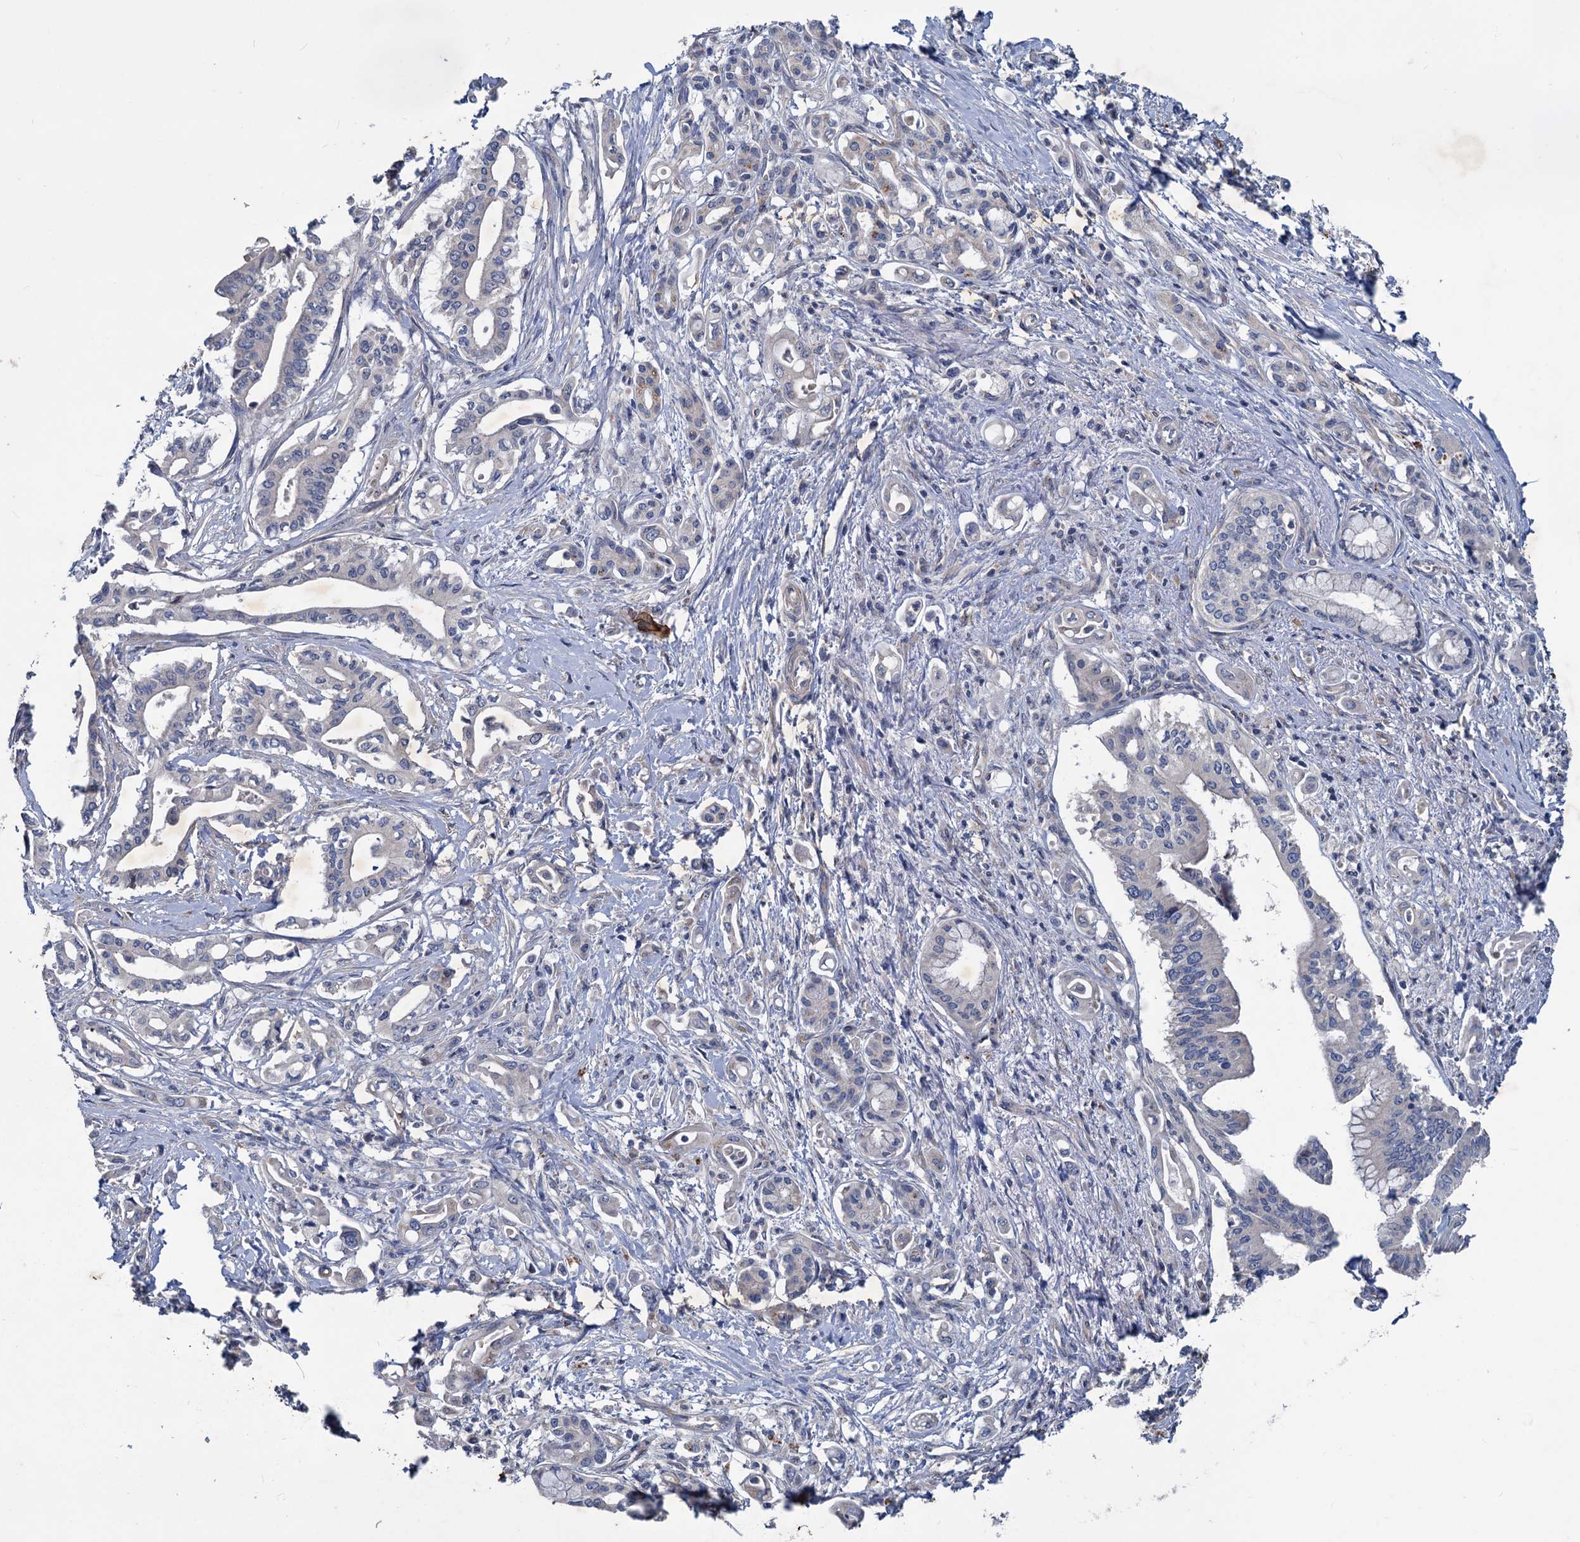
{"staining": {"intensity": "negative", "quantity": "none", "location": "none"}, "tissue": "pancreatic cancer", "cell_type": "Tumor cells", "image_type": "cancer", "snomed": [{"axis": "morphology", "description": "Adenocarcinoma, NOS"}, {"axis": "topography", "description": "Pancreas"}], "caption": "This is an IHC micrograph of pancreatic cancer. There is no staining in tumor cells.", "gene": "SLC2A7", "patient": {"sex": "female", "age": 77}}